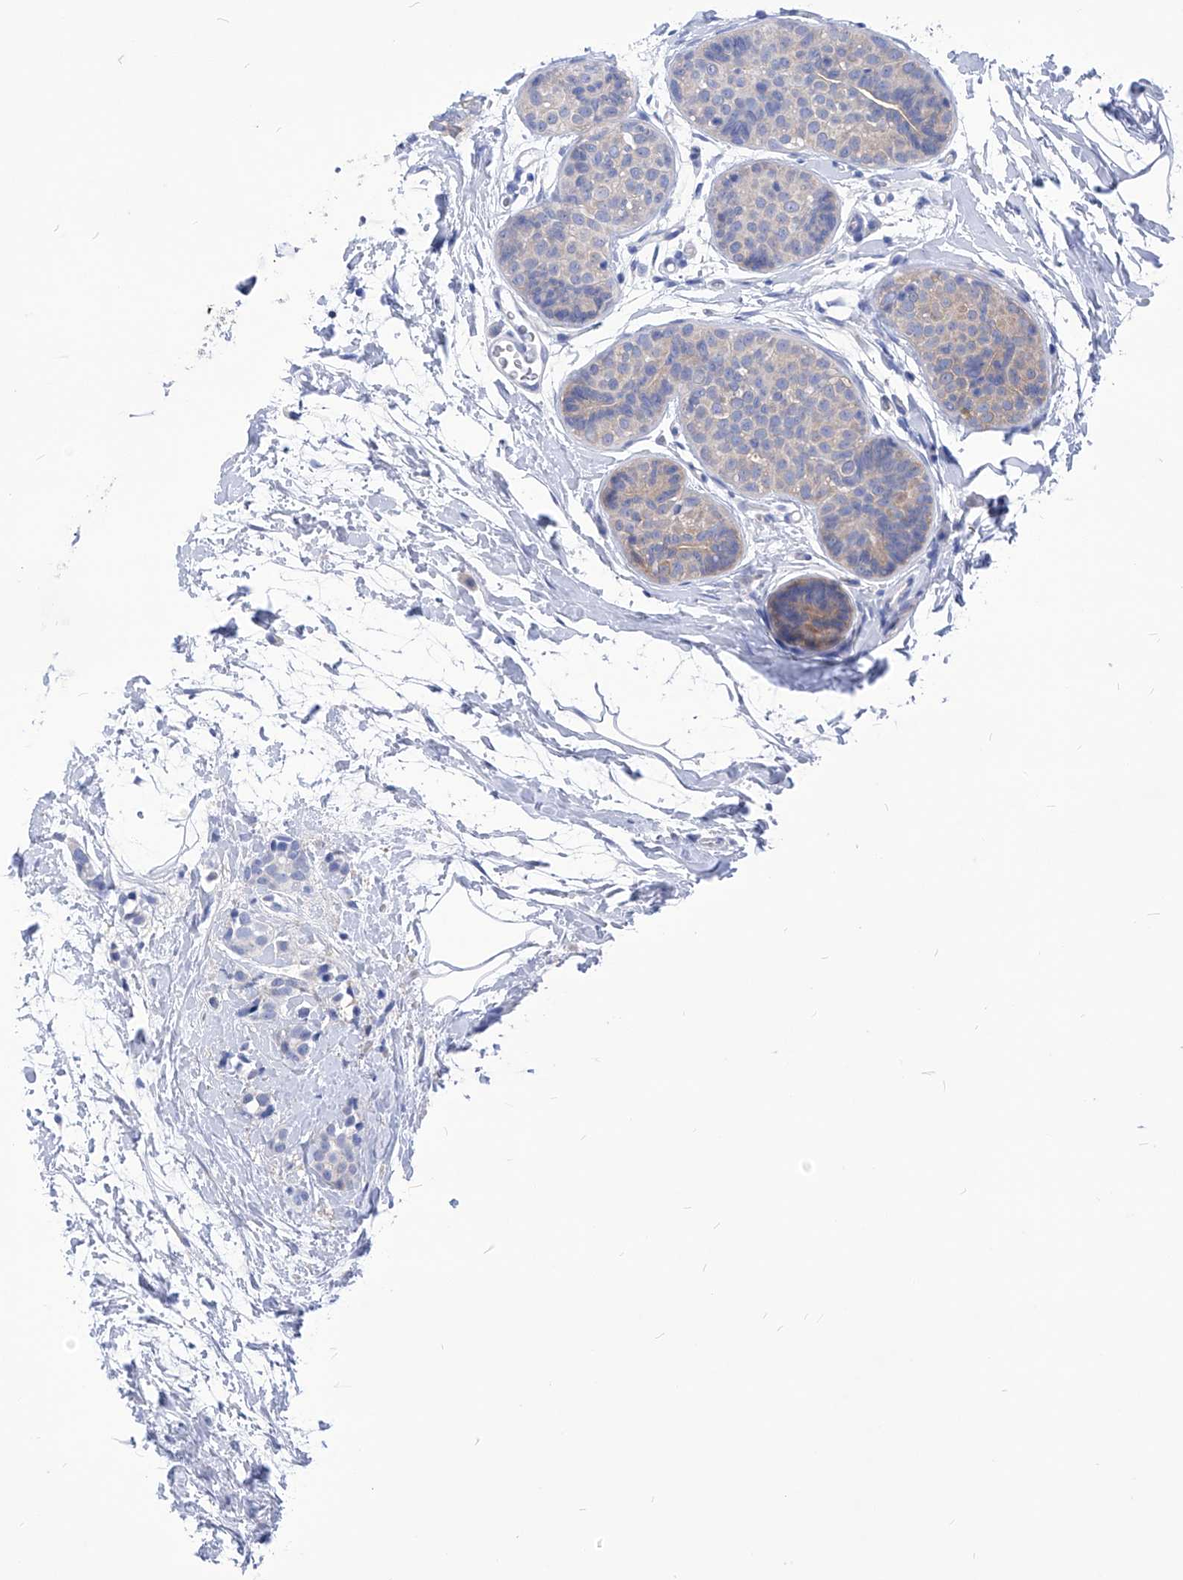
{"staining": {"intensity": "negative", "quantity": "none", "location": "none"}, "tissue": "breast cancer", "cell_type": "Tumor cells", "image_type": "cancer", "snomed": [{"axis": "morphology", "description": "Lobular carcinoma, in situ"}, {"axis": "morphology", "description": "Lobular carcinoma"}, {"axis": "topography", "description": "Breast"}], "caption": "This histopathology image is of breast lobular carcinoma in situ stained with immunohistochemistry to label a protein in brown with the nuclei are counter-stained blue. There is no positivity in tumor cells.", "gene": "XPNPEP1", "patient": {"sex": "female", "age": 41}}